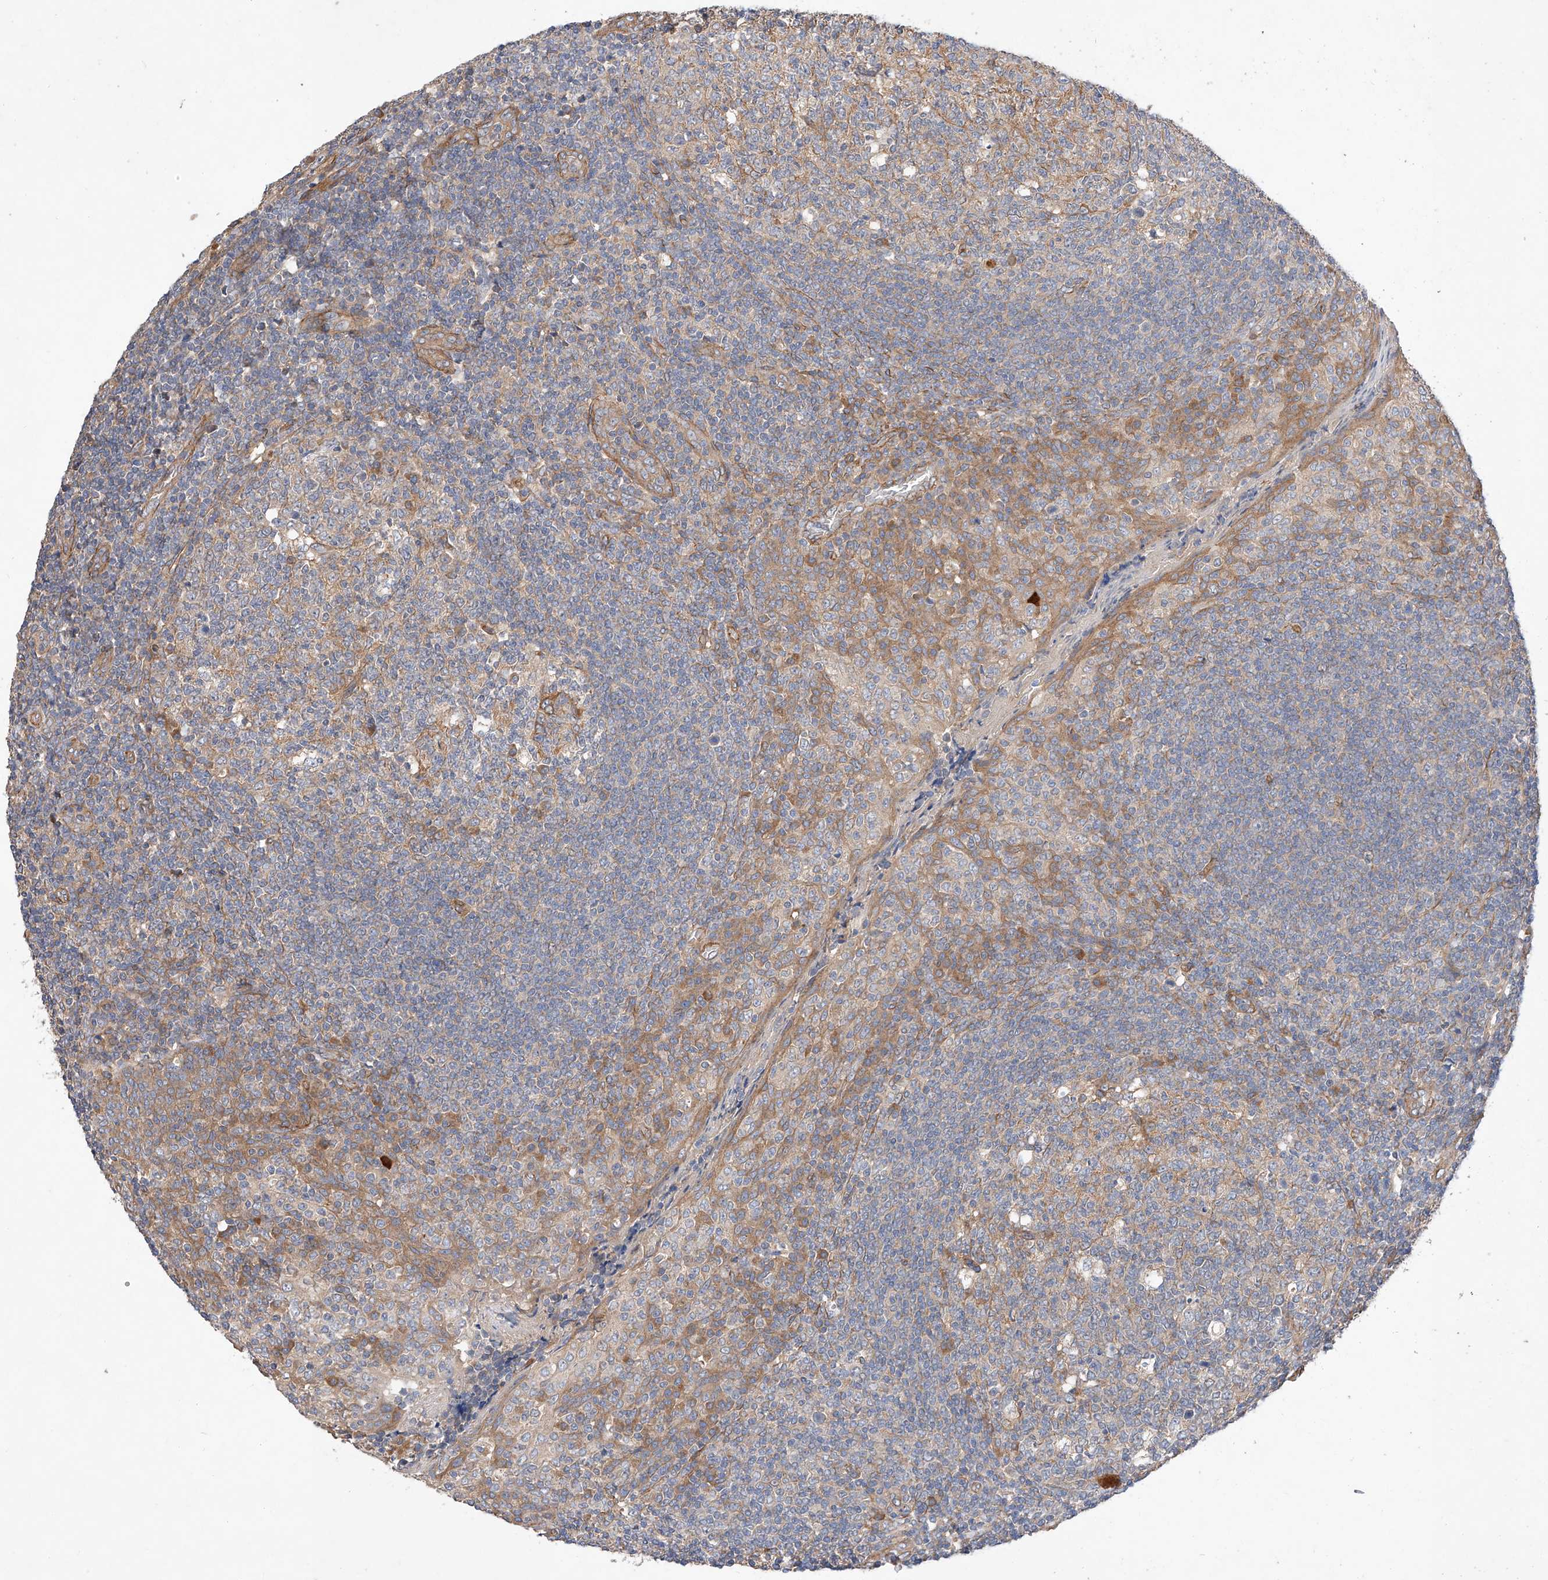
{"staining": {"intensity": "negative", "quantity": "none", "location": "none"}, "tissue": "tonsil", "cell_type": "Germinal center cells", "image_type": "normal", "snomed": [{"axis": "morphology", "description": "Normal tissue, NOS"}, {"axis": "topography", "description": "Tonsil"}], "caption": "Immunohistochemical staining of unremarkable tonsil demonstrates no significant staining in germinal center cells.", "gene": "RAB23", "patient": {"sex": "female", "age": 19}}